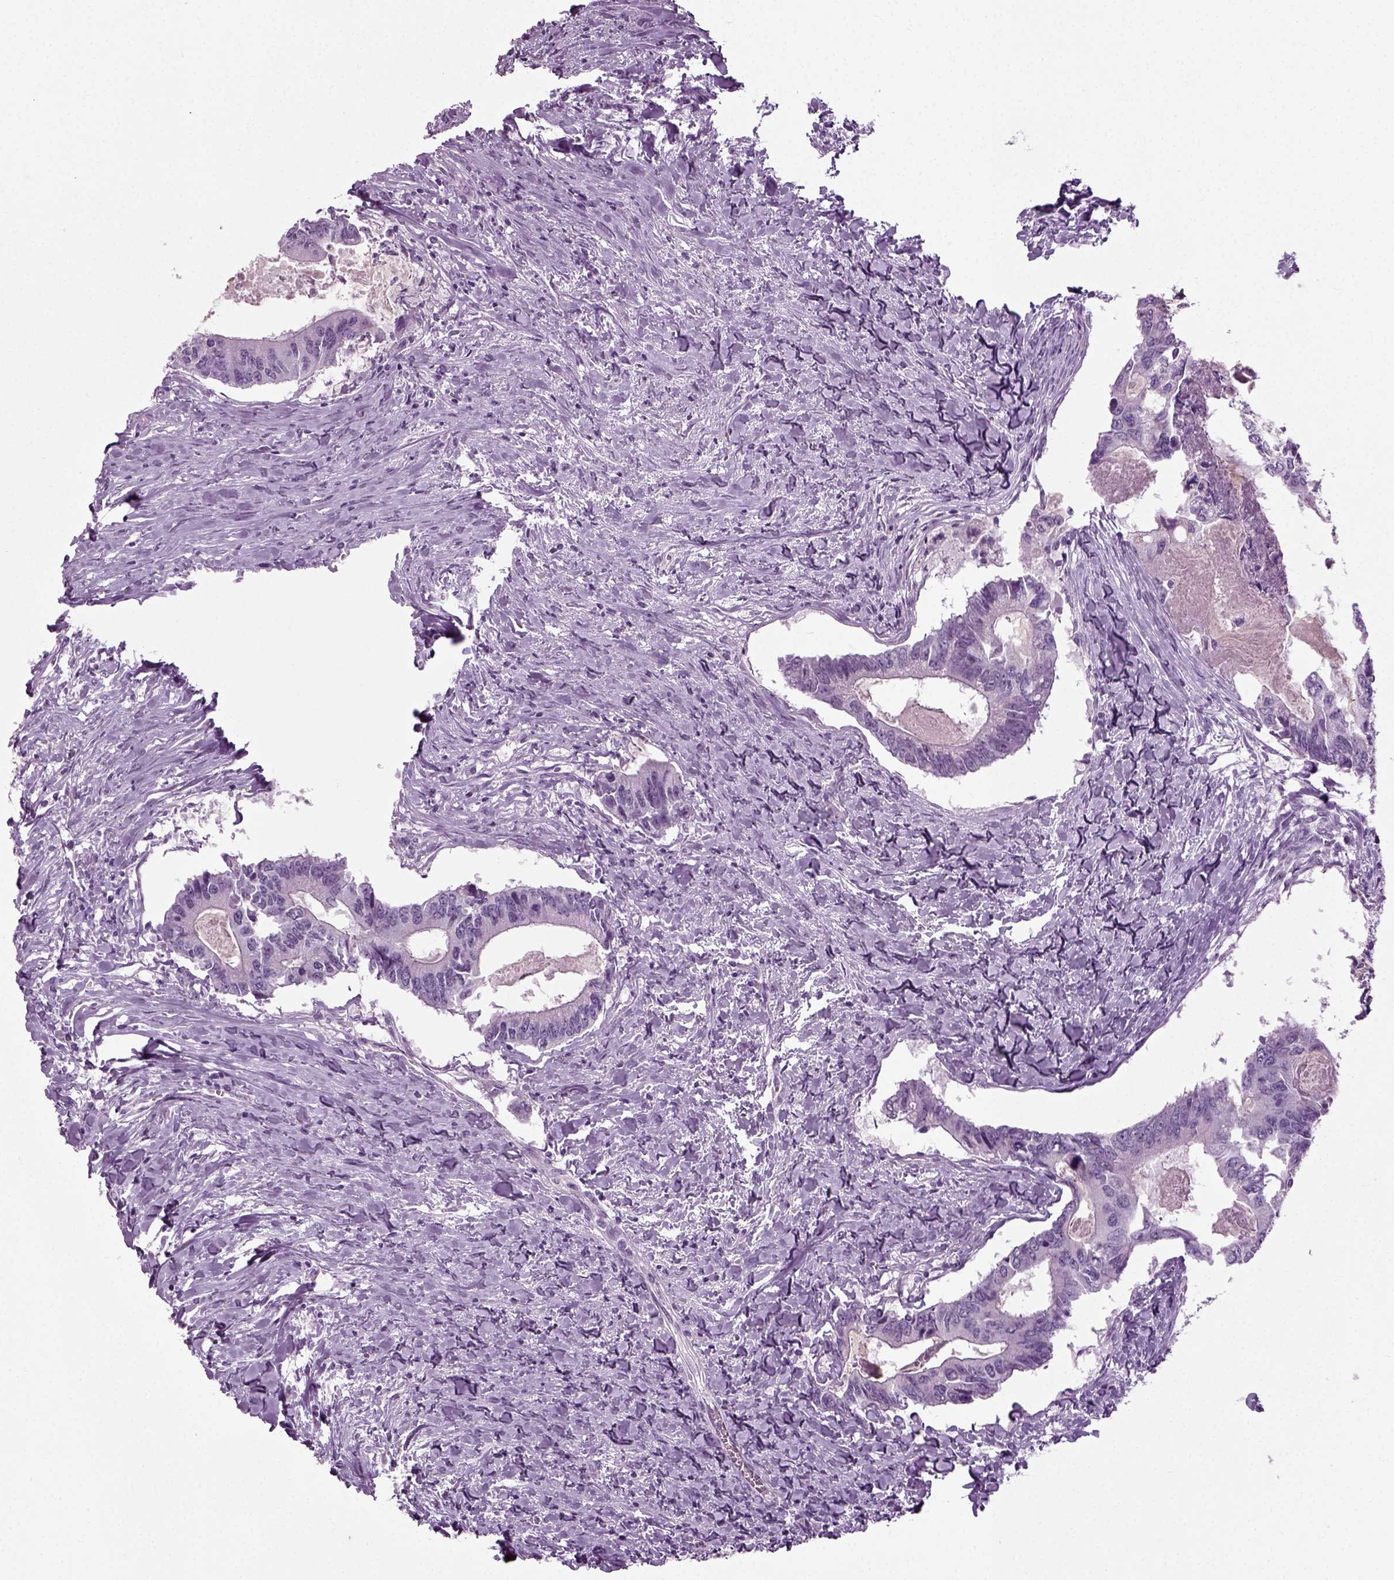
{"staining": {"intensity": "negative", "quantity": "none", "location": "none"}, "tissue": "colorectal cancer", "cell_type": "Tumor cells", "image_type": "cancer", "snomed": [{"axis": "morphology", "description": "Adenocarcinoma, NOS"}, {"axis": "topography", "description": "Colon"}], "caption": "Histopathology image shows no significant protein expression in tumor cells of colorectal adenocarcinoma.", "gene": "ZC2HC1C", "patient": {"sex": "male", "age": 53}}